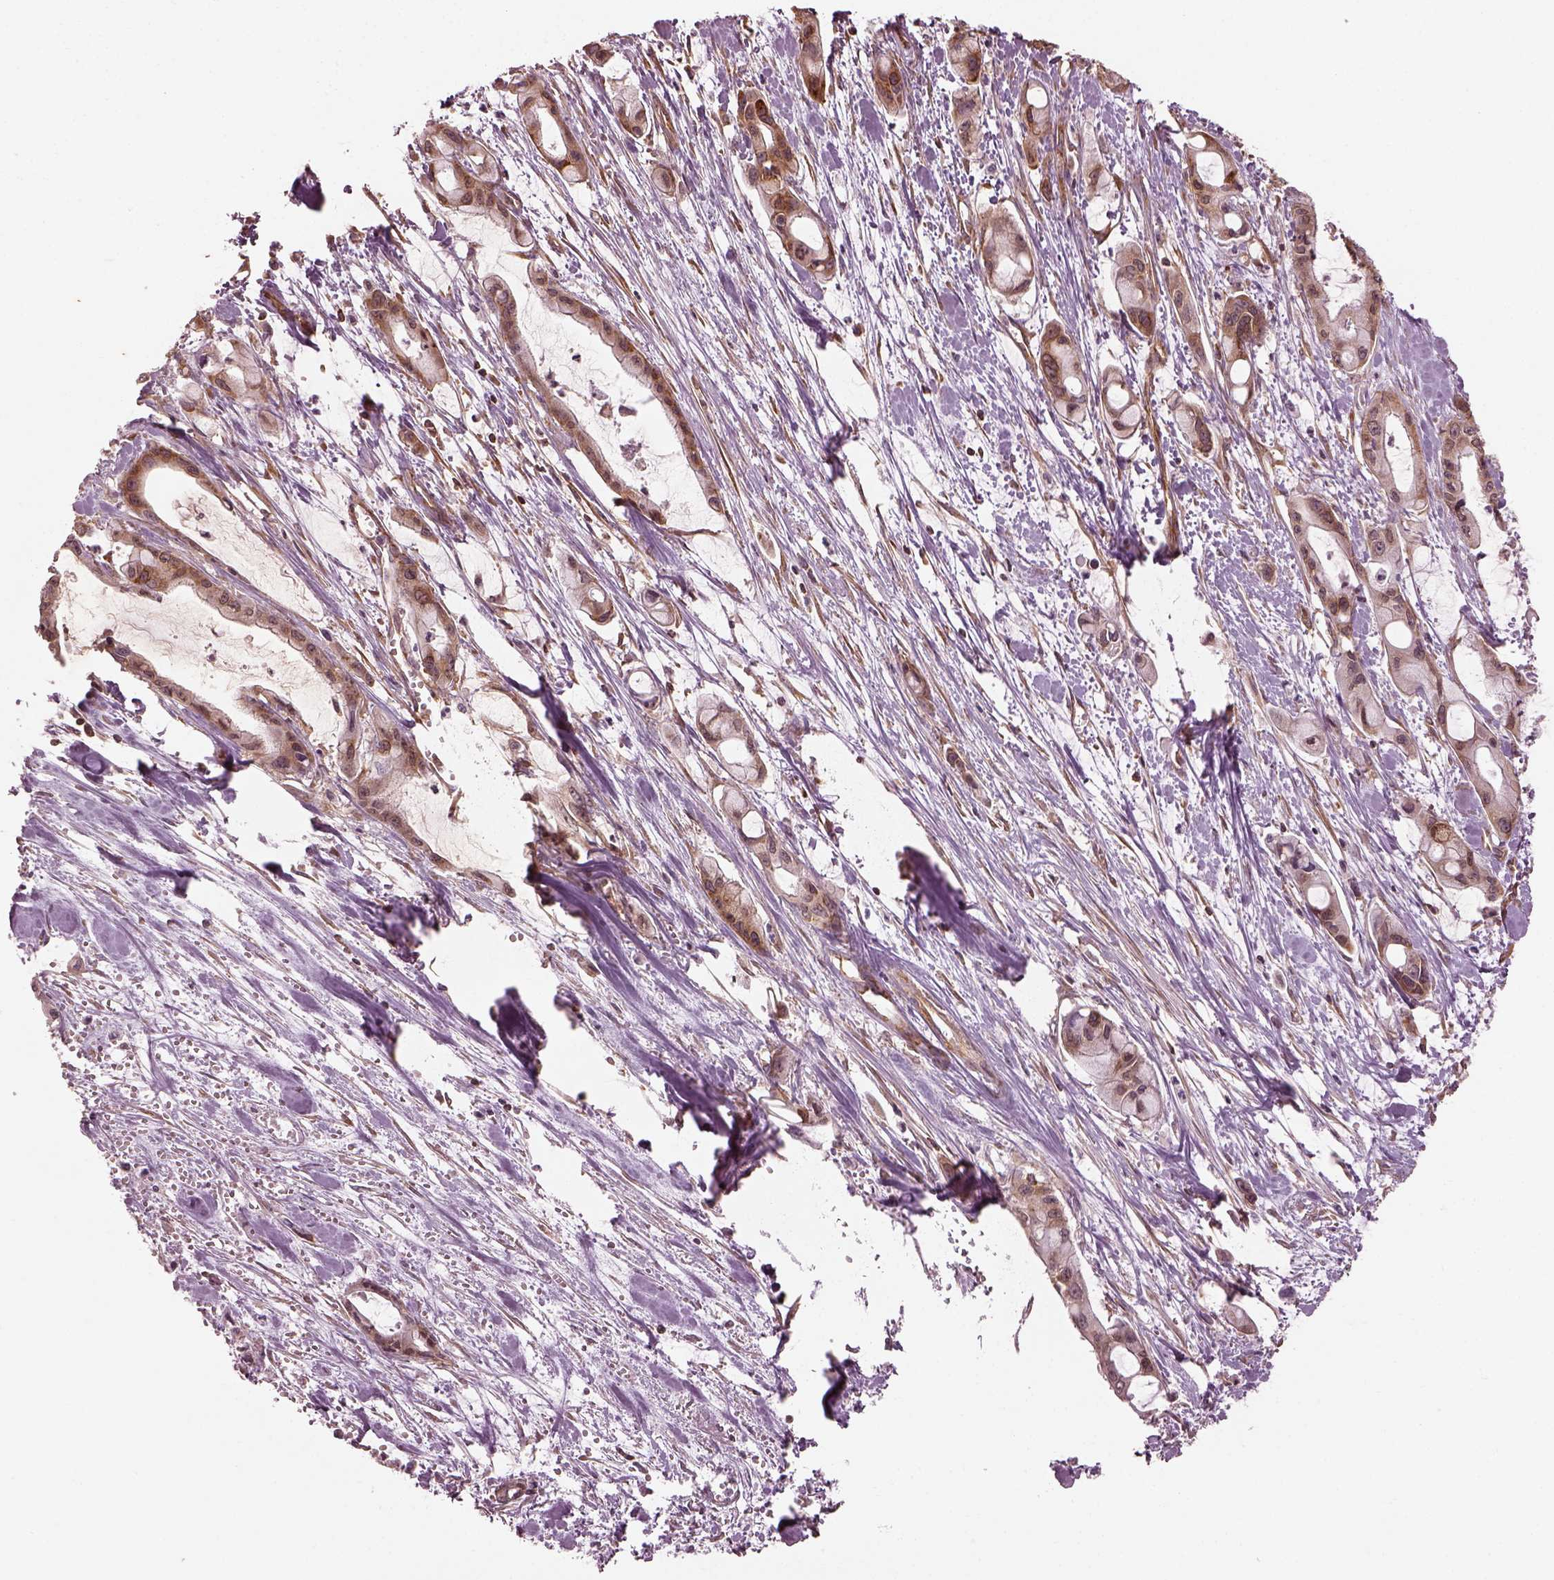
{"staining": {"intensity": "moderate", "quantity": ">75%", "location": "cytoplasmic/membranous"}, "tissue": "pancreatic cancer", "cell_type": "Tumor cells", "image_type": "cancer", "snomed": [{"axis": "morphology", "description": "Adenocarcinoma, NOS"}, {"axis": "topography", "description": "Pancreas"}], "caption": "Immunohistochemistry of pancreatic adenocarcinoma displays medium levels of moderate cytoplasmic/membranous staining in approximately >75% of tumor cells. Nuclei are stained in blue.", "gene": "LSM14A", "patient": {"sex": "male", "age": 48}}